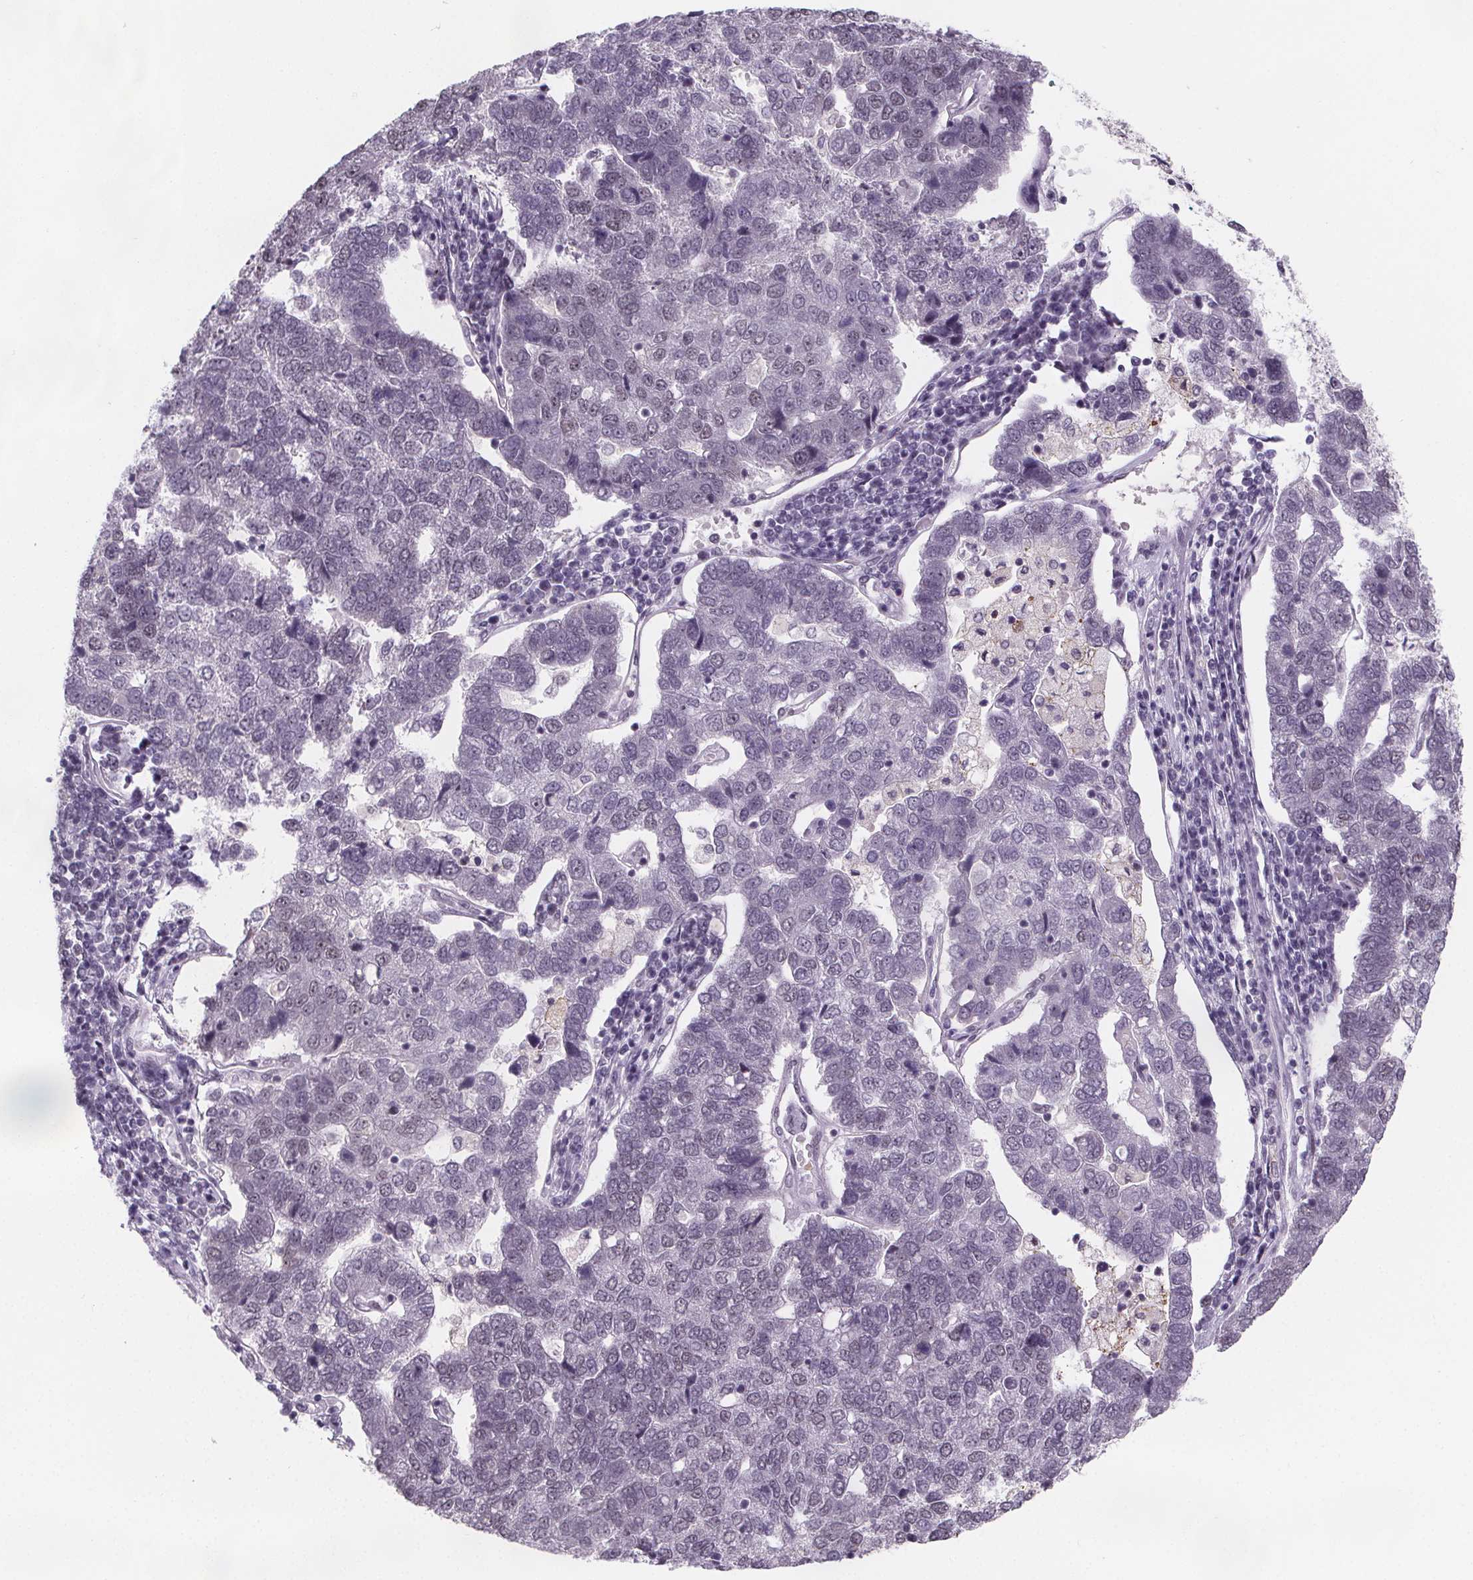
{"staining": {"intensity": "negative", "quantity": "none", "location": "none"}, "tissue": "pancreatic cancer", "cell_type": "Tumor cells", "image_type": "cancer", "snomed": [{"axis": "morphology", "description": "Adenocarcinoma, NOS"}, {"axis": "topography", "description": "Pancreas"}], "caption": "An immunohistochemistry image of pancreatic cancer is shown. There is no staining in tumor cells of pancreatic cancer.", "gene": "ZNF572", "patient": {"sex": "female", "age": 61}}